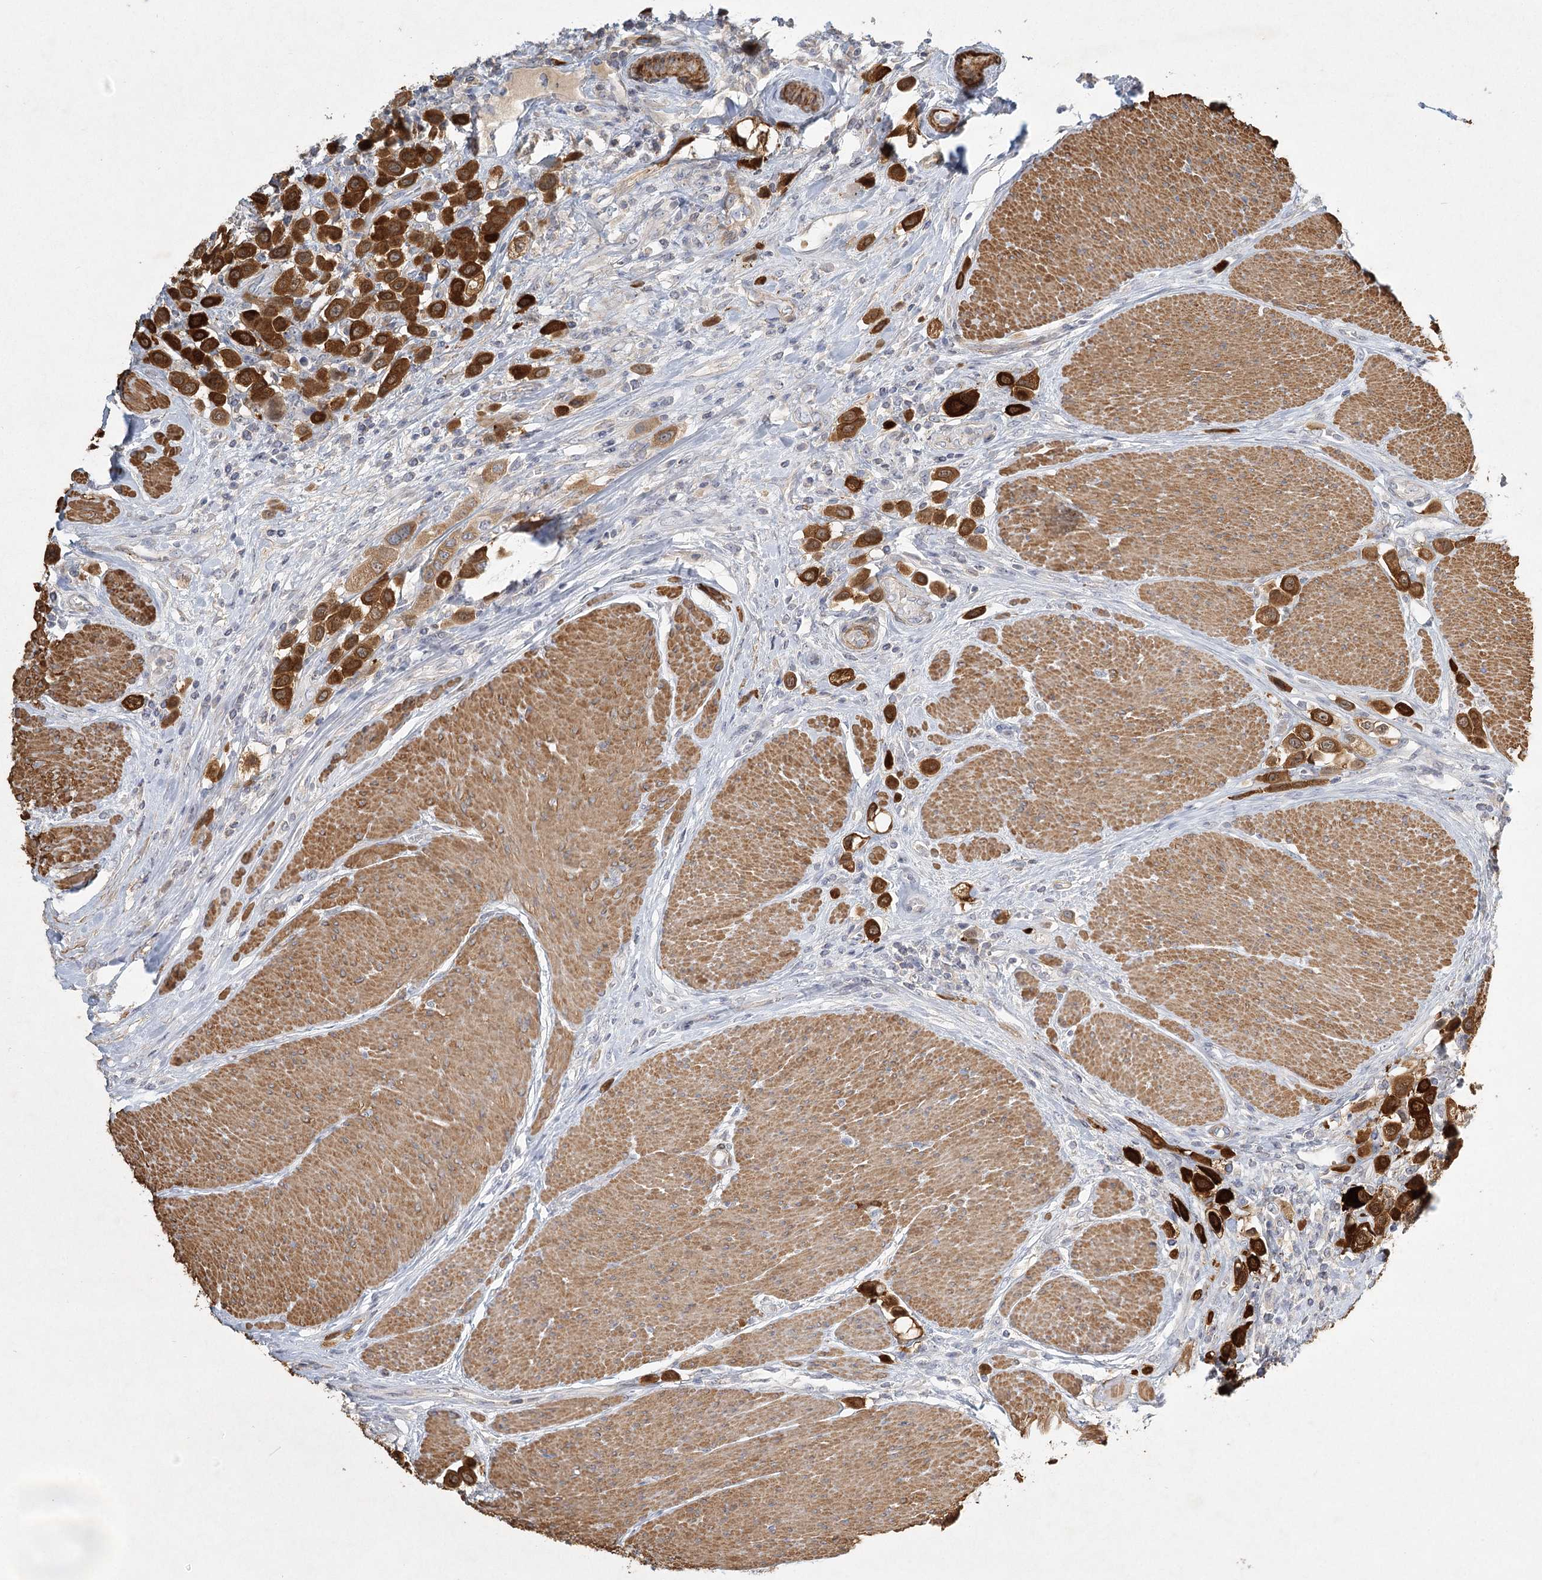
{"staining": {"intensity": "strong", "quantity": ">75%", "location": "cytoplasmic/membranous"}, "tissue": "urothelial cancer", "cell_type": "Tumor cells", "image_type": "cancer", "snomed": [{"axis": "morphology", "description": "Urothelial carcinoma, High grade"}, {"axis": "topography", "description": "Urinary bladder"}], "caption": "The photomicrograph exhibits staining of high-grade urothelial carcinoma, revealing strong cytoplasmic/membranous protein expression (brown color) within tumor cells.", "gene": "INPP4B", "patient": {"sex": "male", "age": 50}}